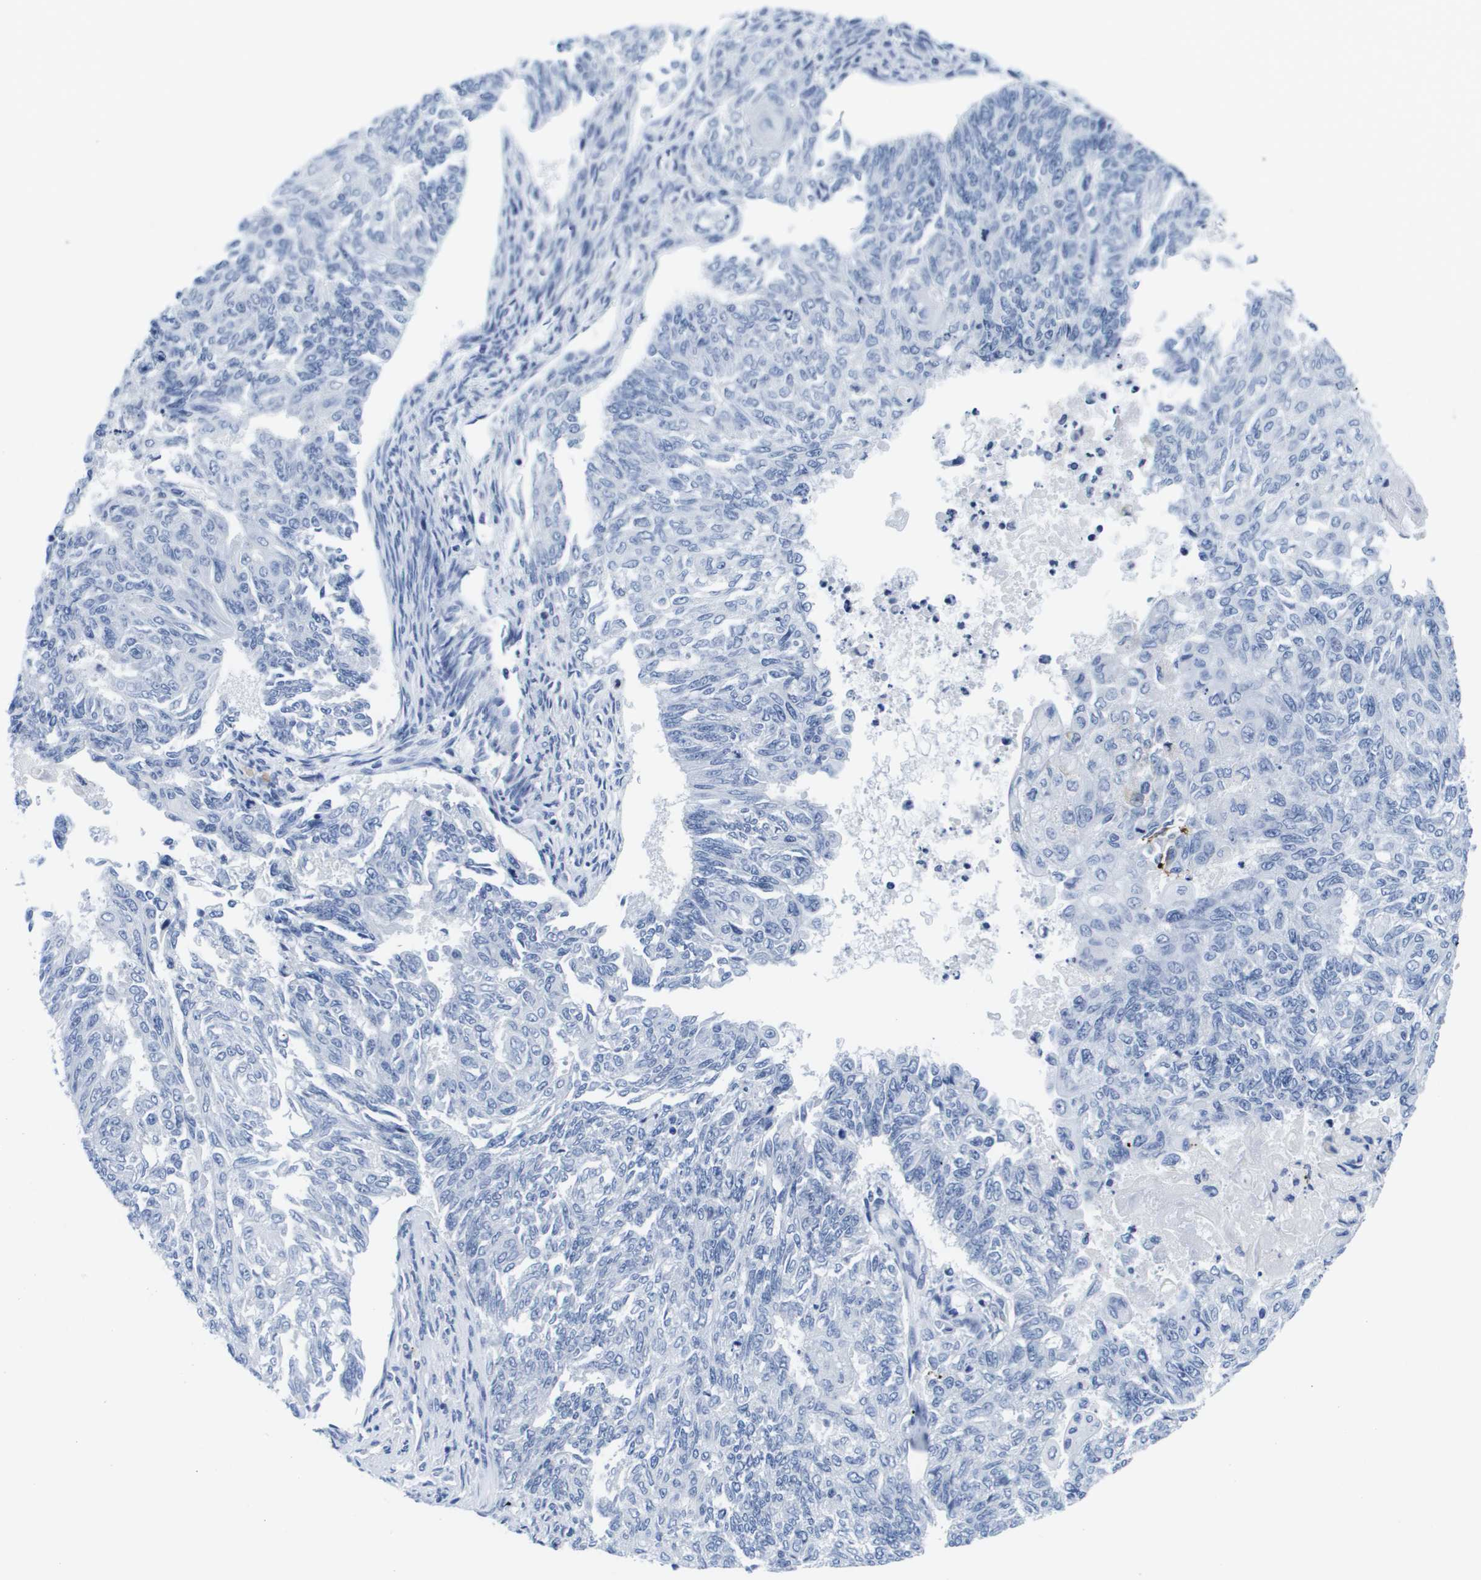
{"staining": {"intensity": "negative", "quantity": "none", "location": "none"}, "tissue": "endometrial cancer", "cell_type": "Tumor cells", "image_type": "cancer", "snomed": [{"axis": "morphology", "description": "Adenocarcinoma, NOS"}, {"axis": "topography", "description": "Endometrium"}], "caption": "An IHC histopathology image of endometrial cancer is shown. There is no staining in tumor cells of endometrial cancer.", "gene": "HMOX1", "patient": {"sex": "female", "age": 32}}